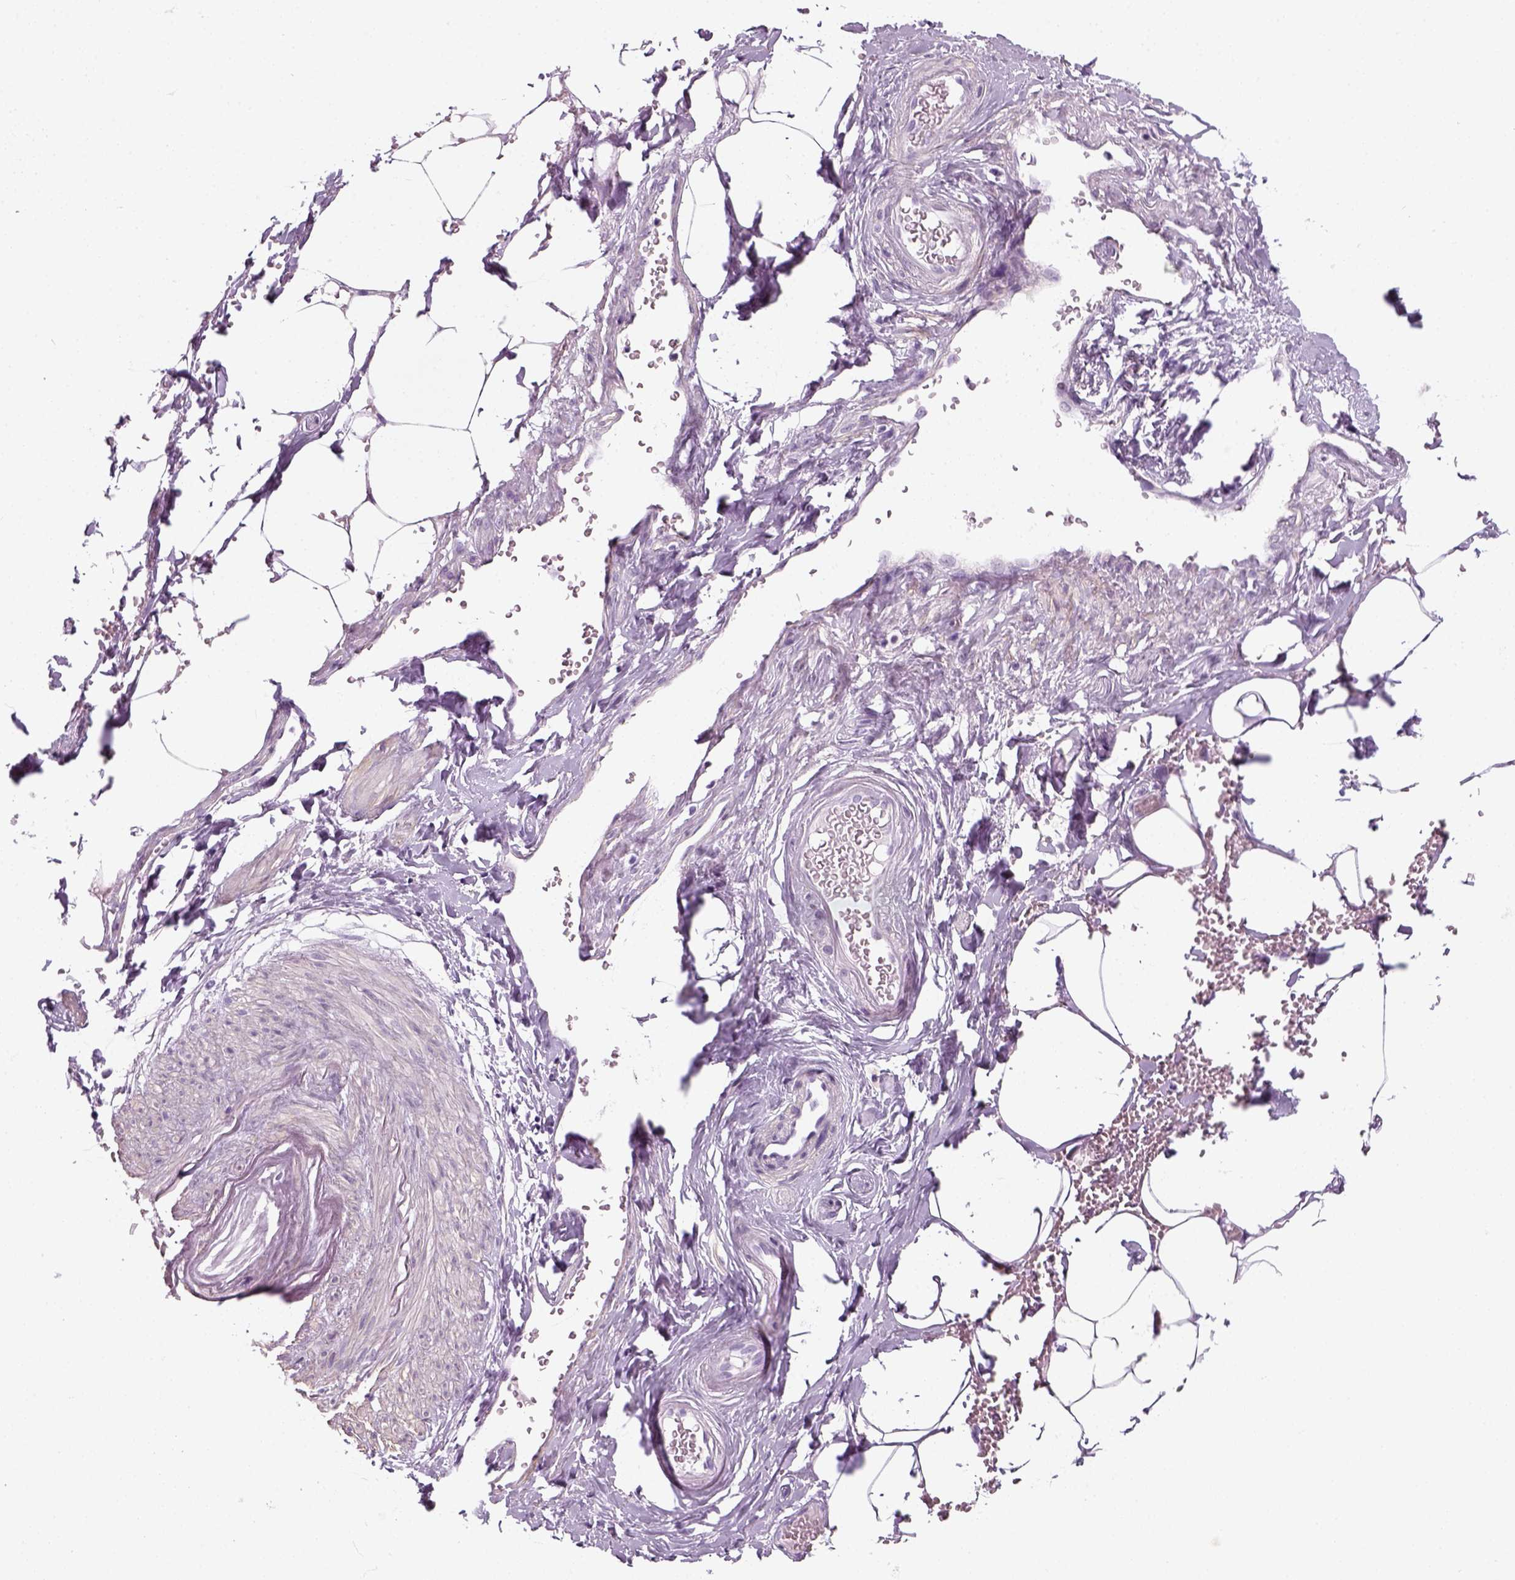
{"staining": {"intensity": "negative", "quantity": "none", "location": "none"}, "tissue": "adipose tissue", "cell_type": "Adipocytes", "image_type": "normal", "snomed": [{"axis": "morphology", "description": "Normal tissue, NOS"}, {"axis": "topography", "description": "Prostate"}, {"axis": "topography", "description": "Peripheral nerve tissue"}], "caption": "Immunohistochemical staining of unremarkable human adipose tissue demonstrates no significant staining in adipocytes. Nuclei are stained in blue.", "gene": "ZNF865", "patient": {"sex": "male", "age": 55}}